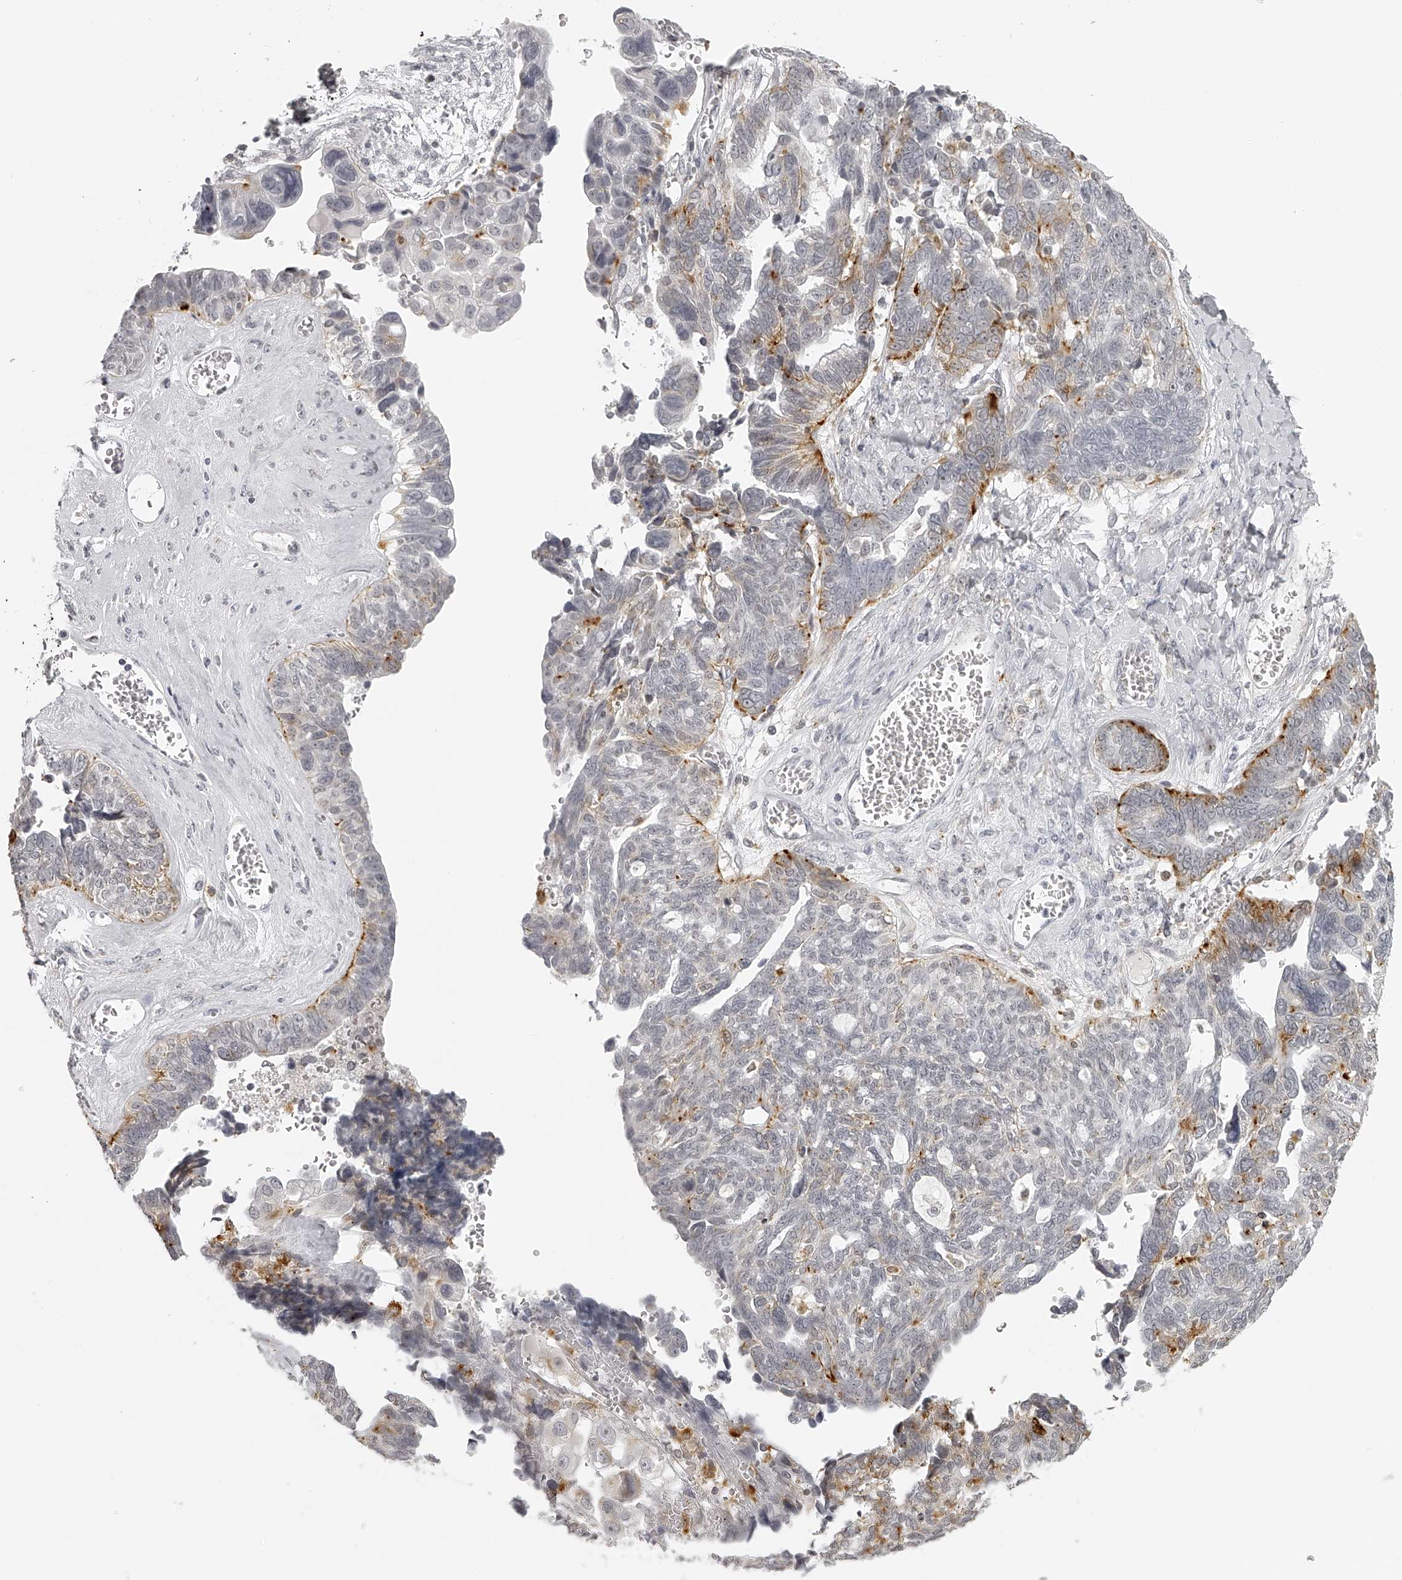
{"staining": {"intensity": "moderate", "quantity": "<25%", "location": "cytoplasmic/membranous"}, "tissue": "ovarian cancer", "cell_type": "Tumor cells", "image_type": "cancer", "snomed": [{"axis": "morphology", "description": "Cystadenocarcinoma, serous, NOS"}, {"axis": "topography", "description": "Ovary"}], "caption": "Immunohistochemistry staining of ovarian cancer, which reveals low levels of moderate cytoplasmic/membranous staining in about <25% of tumor cells indicating moderate cytoplasmic/membranous protein positivity. The staining was performed using DAB (3,3'-diaminobenzidine) (brown) for protein detection and nuclei were counterstained in hematoxylin (blue).", "gene": "RNF220", "patient": {"sex": "female", "age": 79}}